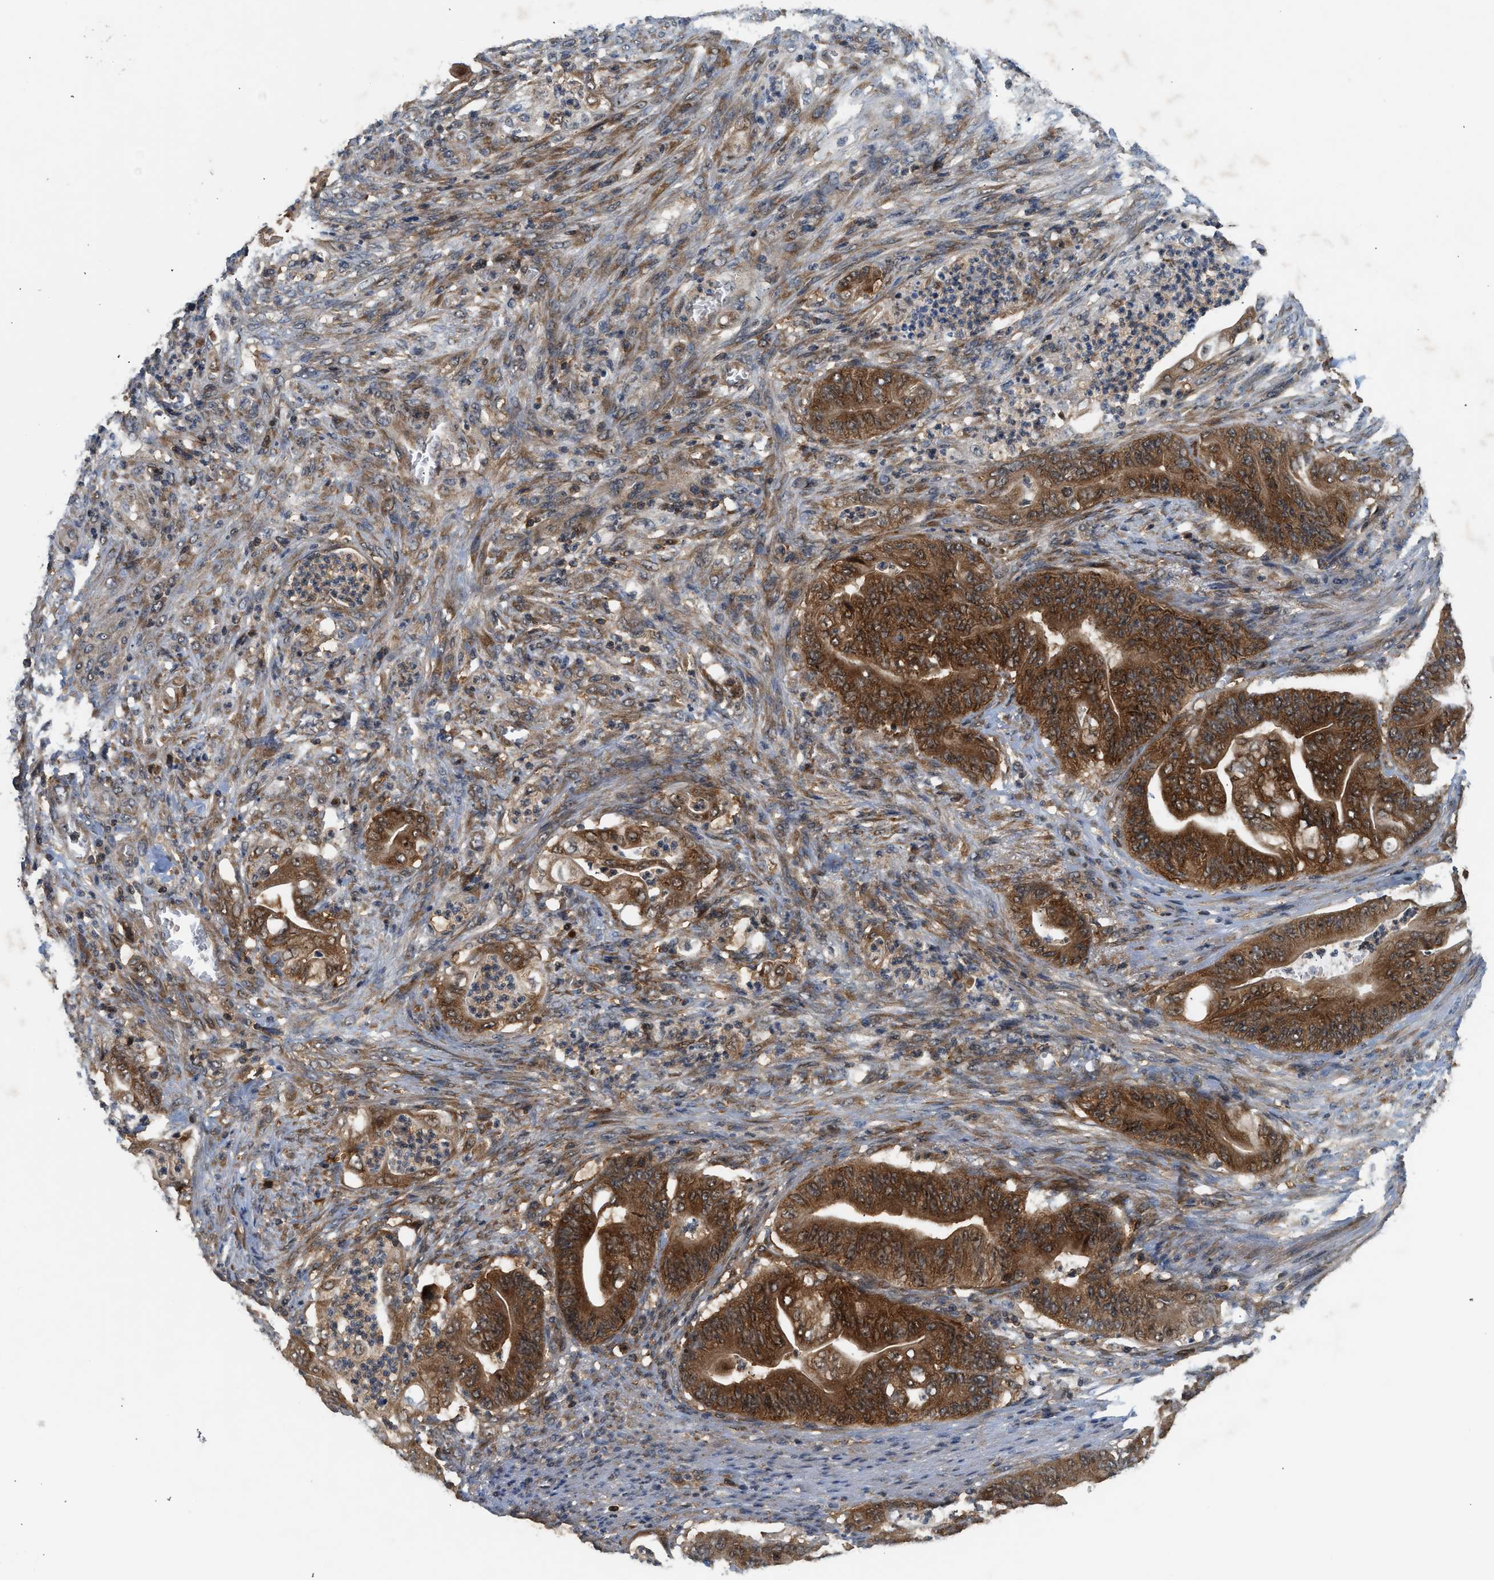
{"staining": {"intensity": "strong", "quantity": ">75%", "location": "cytoplasmic/membranous"}, "tissue": "stomach cancer", "cell_type": "Tumor cells", "image_type": "cancer", "snomed": [{"axis": "morphology", "description": "Adenocarcinoma, NOS"}, {"axis": "topography", "description": "Stomach"}], "caption": "A high amount of strong cytoplasmic/membranous staining is present in approximately >75% of tumor cells in stomach adenocarcinoma tissue.", "gene": "OXSR1", "patient": {"sex": "female", "age": 73}}